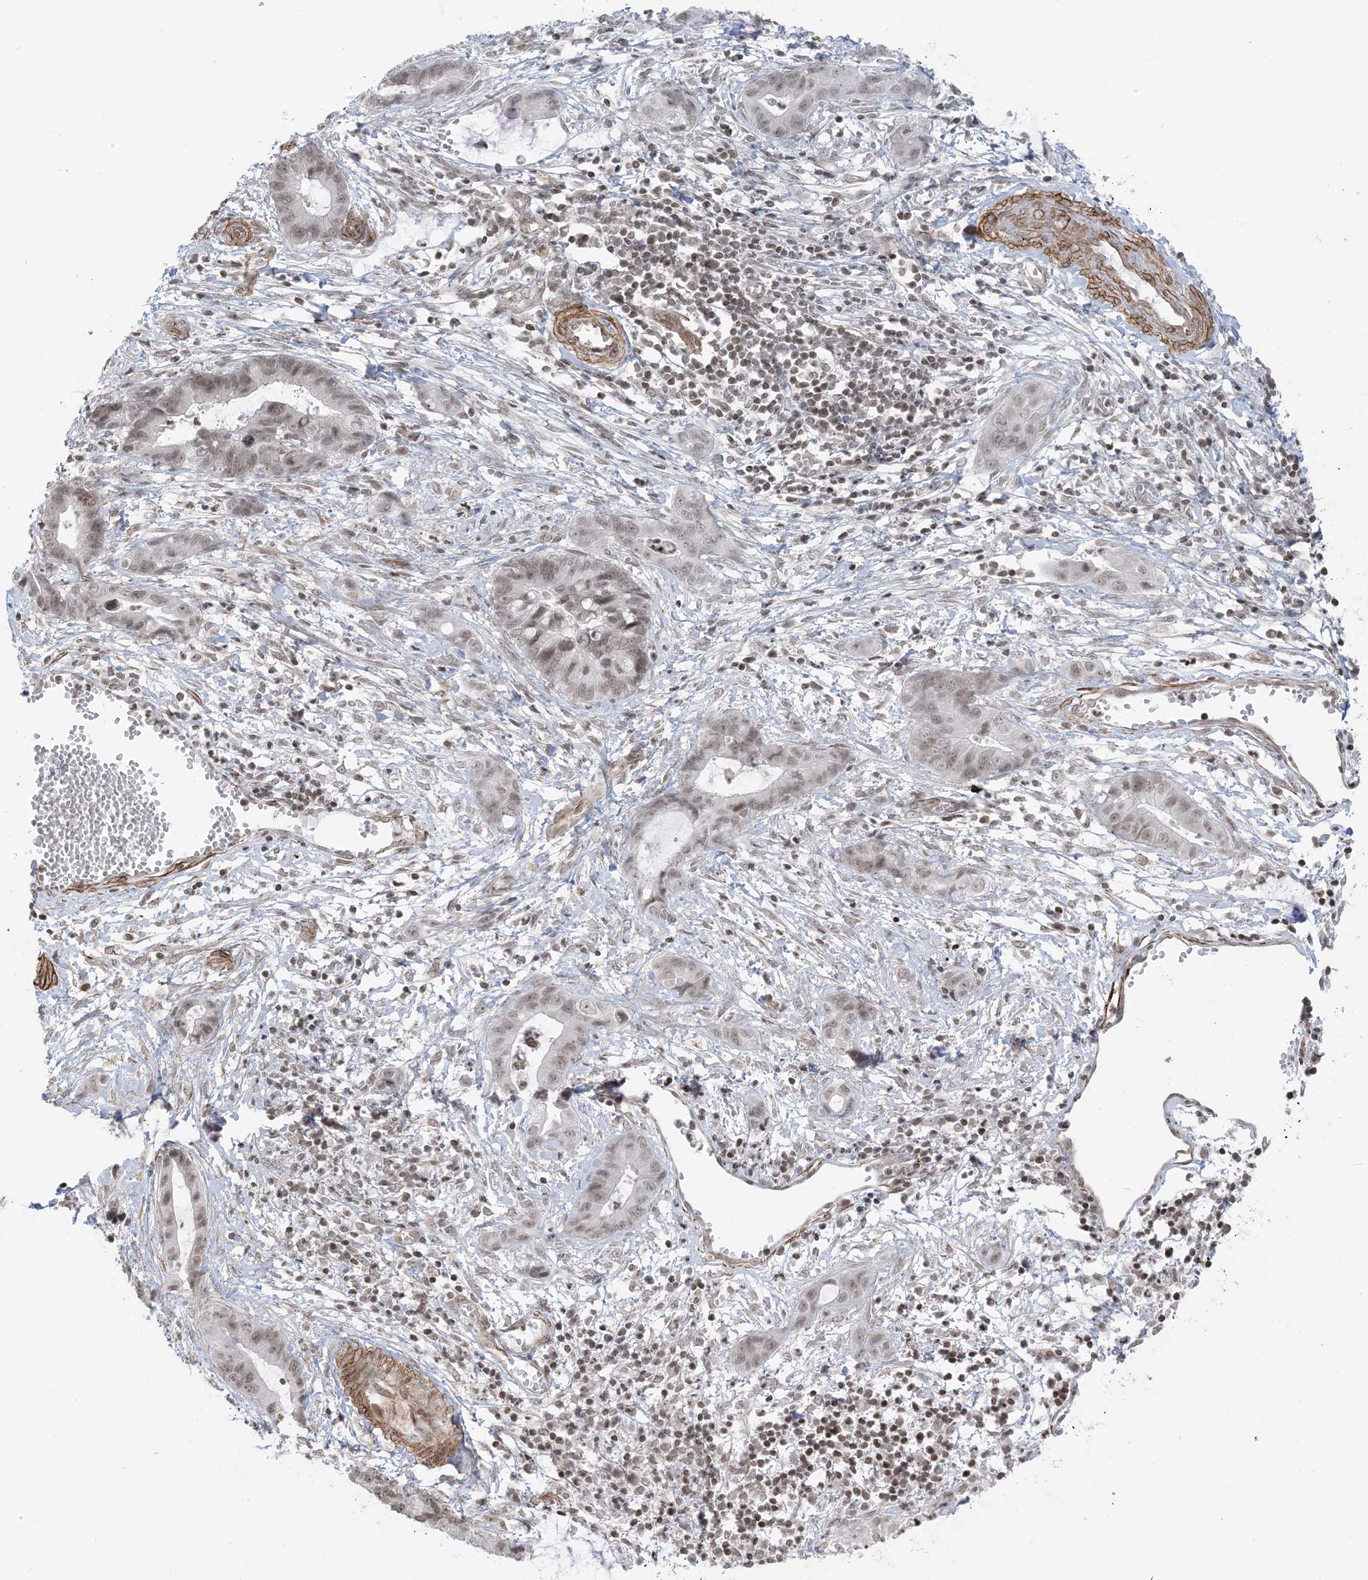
{"staining": {"intensity": "weak", "quantity": ">75%", "location": "nuclear"}, "tissue": "cervical cancer", "cell_type": "Tumor cells", "image_type": "cancer", "snomed": [{"axis": "morphology", "description": "Adenocarcinoma, NOS"}, {"axis": "topography", "description": "Cervix"}], "caption": "Protein staining of cervical adenocarcinoma tissue reveals weak nuclear staining in approximately >75% of tumor cells.", "gene": "METAP1D", "patient": {"sex": "female", "age": 44}}